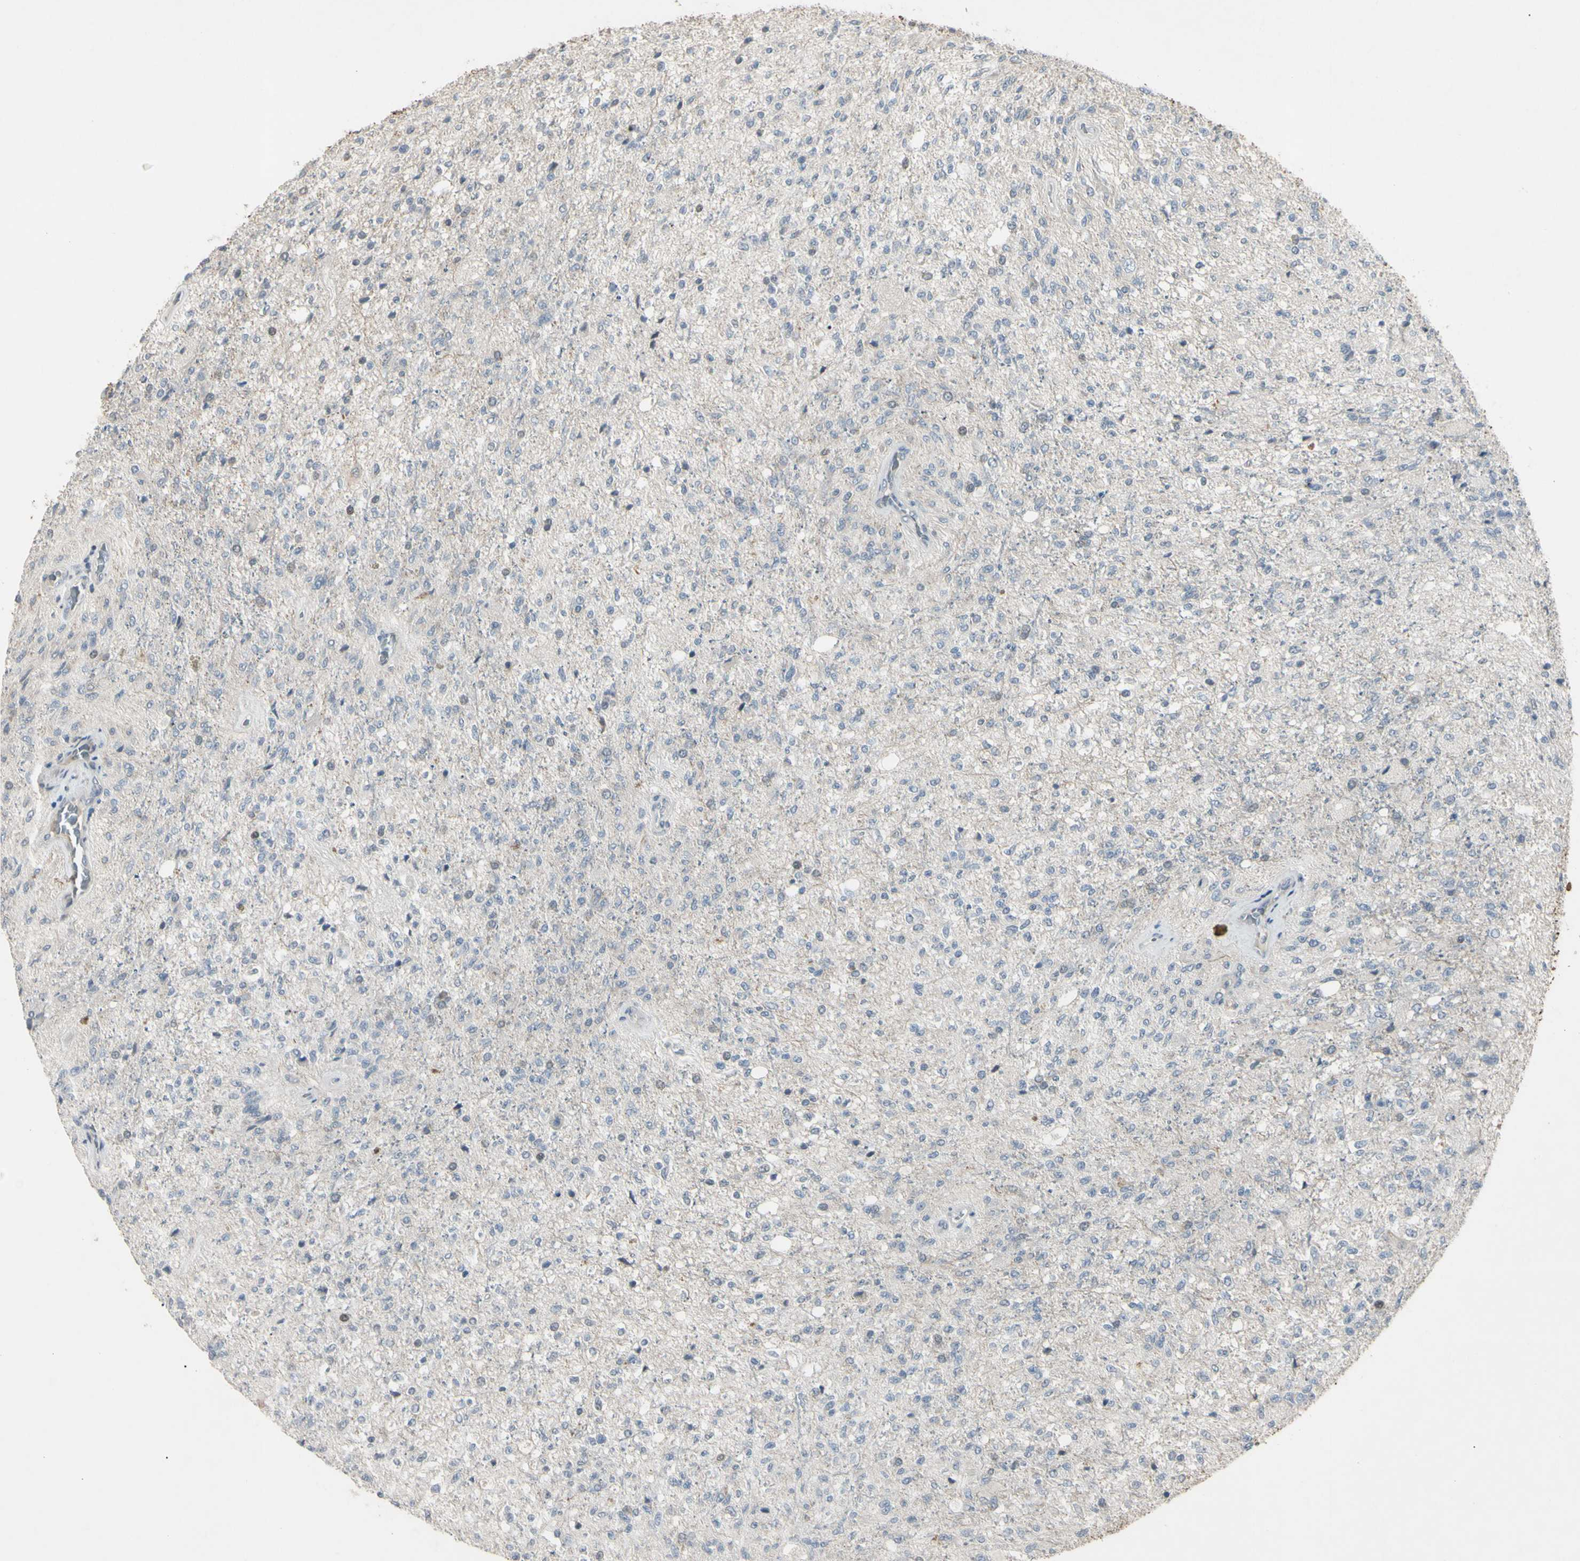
{"staining": {"intensity": "negative", "quantity": "none", "location": "none"}, "tissue": "glioma", "cell_type": "Tumor cells", "image_type": "cancer", "snomed": [{"axis": "morphology", "description": "Normal tissue, NOS"}, {"axis": "morphology", "description": "Glioma, malignant, High grade"}, {"axis": "topography", "description": "Cerebral cortex"}], "caption": "This is an immunohistochemistry (IHC) image of human glioma. There is no expression in tumor cells.", "gene": "PIAS4", "patient": {"sex": "male", "age": 77}}